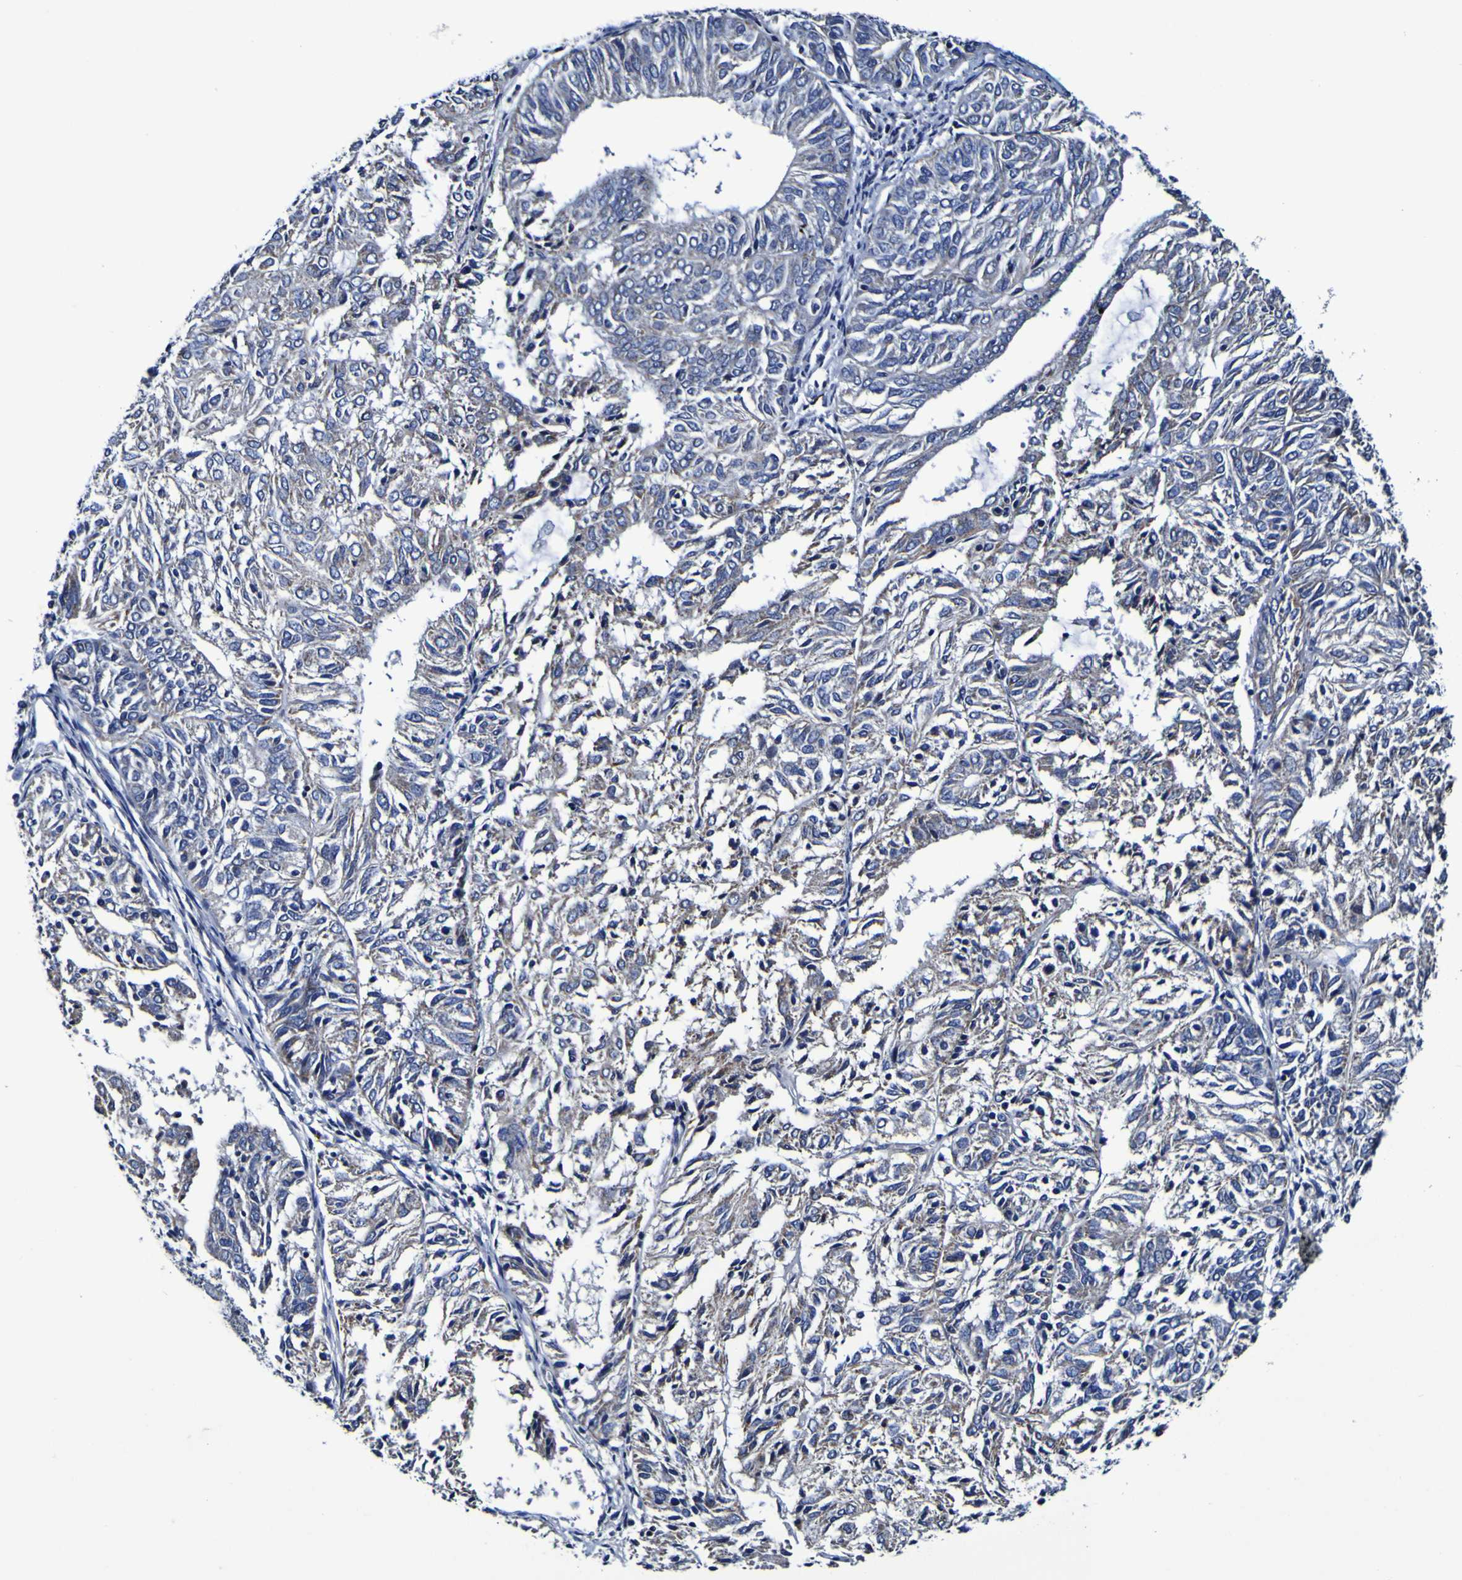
{"staining": {"intensity": "negative", "quantity": "none", "location": "none"}, "tissue": "endometrial cancer", "cell_type": "Tumor cells", "image_type": "cancer", "snomed": [{"axis": "morphology", "description": "Adenocarcinoma, NOS"}, {"axis": "topography", "description": "Uterus"}], "caption": "DAB immunohistochemical staining of endometrial cancer (adenocarcinoma) displays no significant expression in tumor cells.", "gene": "PANK4", "patient": {"sex": "female", "age": 60}}